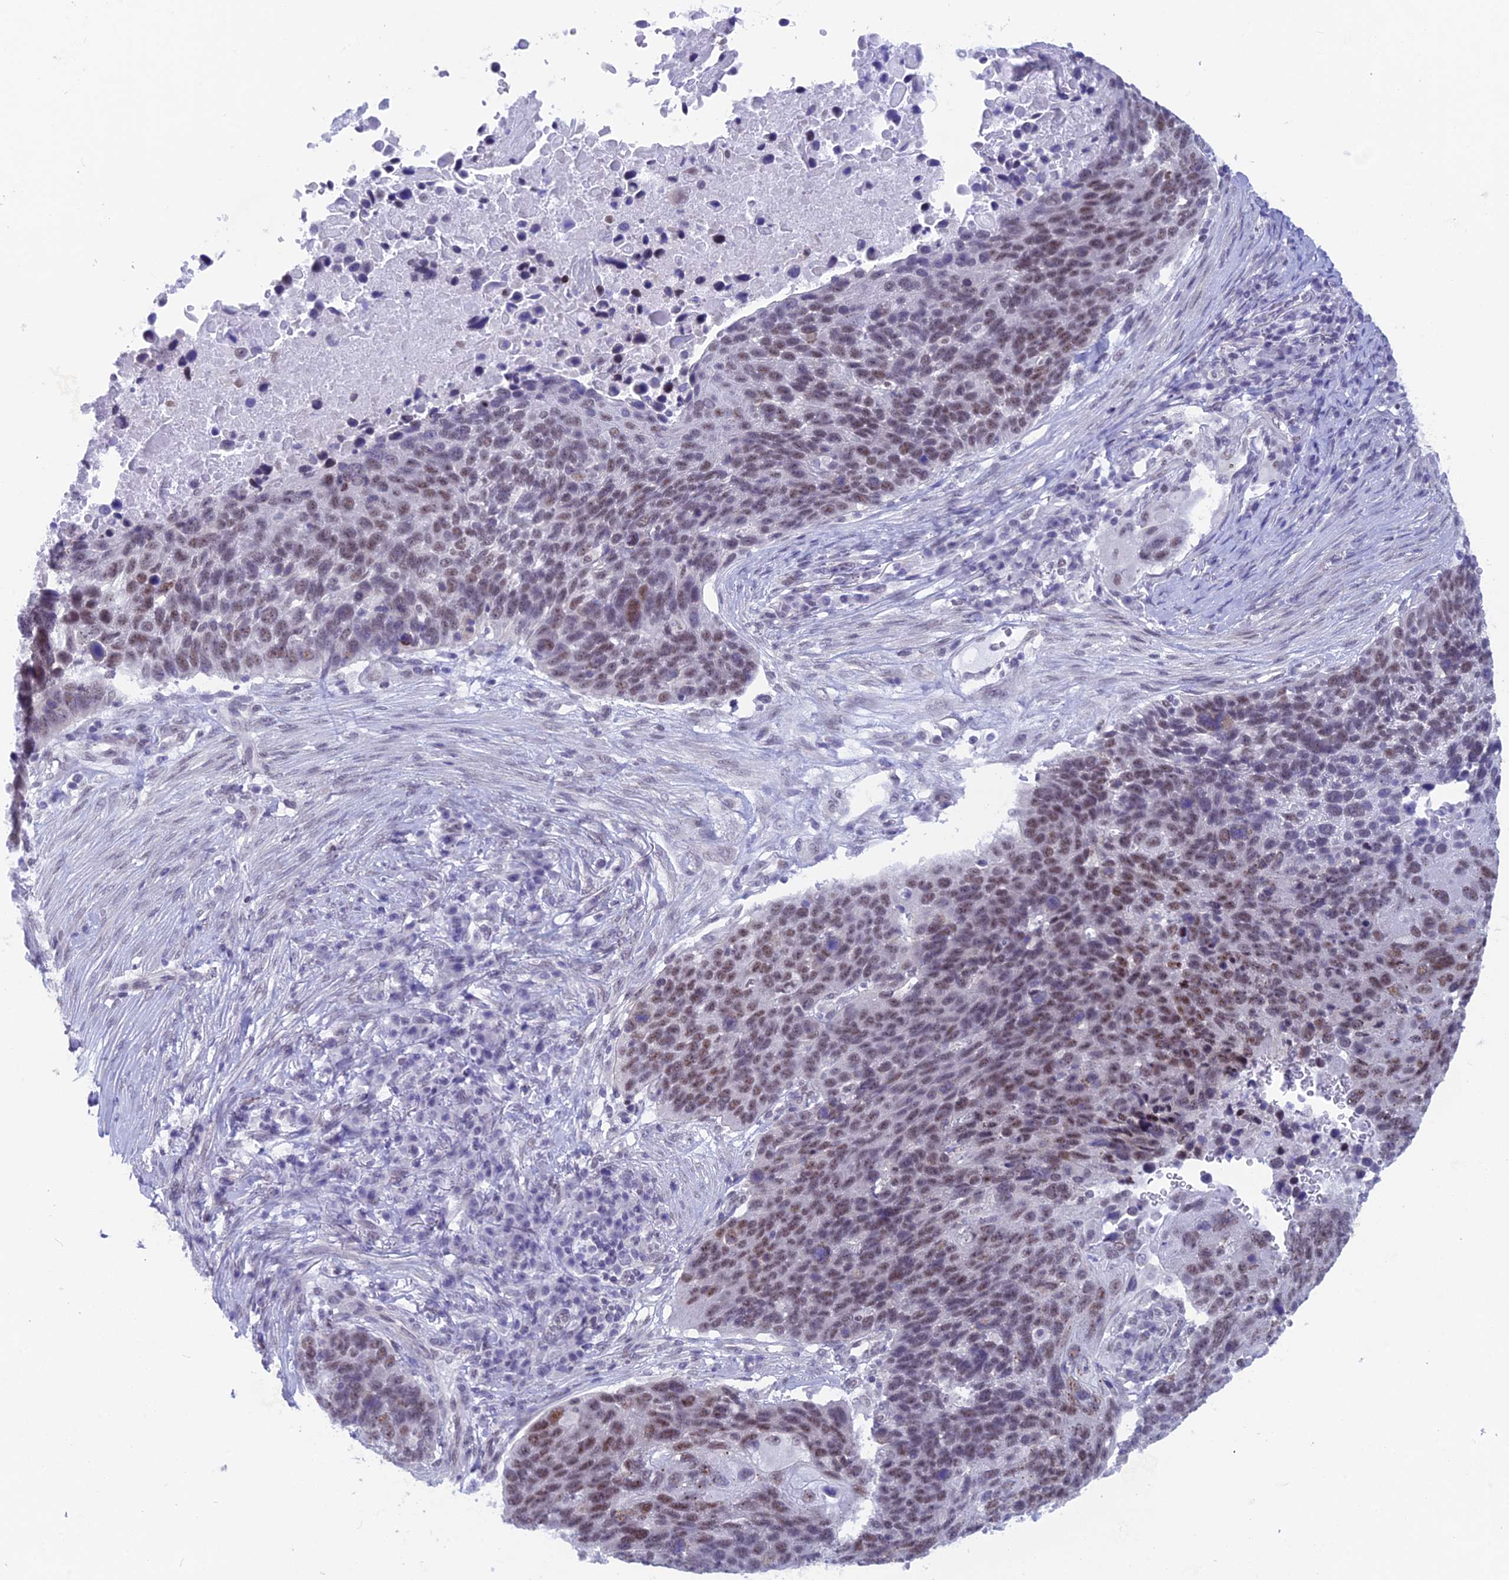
{"staining": {"intensity": "moderate", "quantity": ">75%", "location": "nuclear"}, "tissue": "lung cancer", "cell_type": "Tumor cells", "image_type": "cancer", "snomed": [{"axis": "morphology", "description": "Normal tissue, NOS"}, {"axis": "morphology", "description": "Squamous cell carcinoma, NOS"}, {"axis": "topography", "description": "Lymph node"}, {"axis": "topography", "description": "Lung"}], "caption": "Human lung squamous cell carcinoma stained with a protein marker reveals moderate staining in tumor cells.", "gene": "SRSF5", "patient": {"sex": "male", "age": 66}}